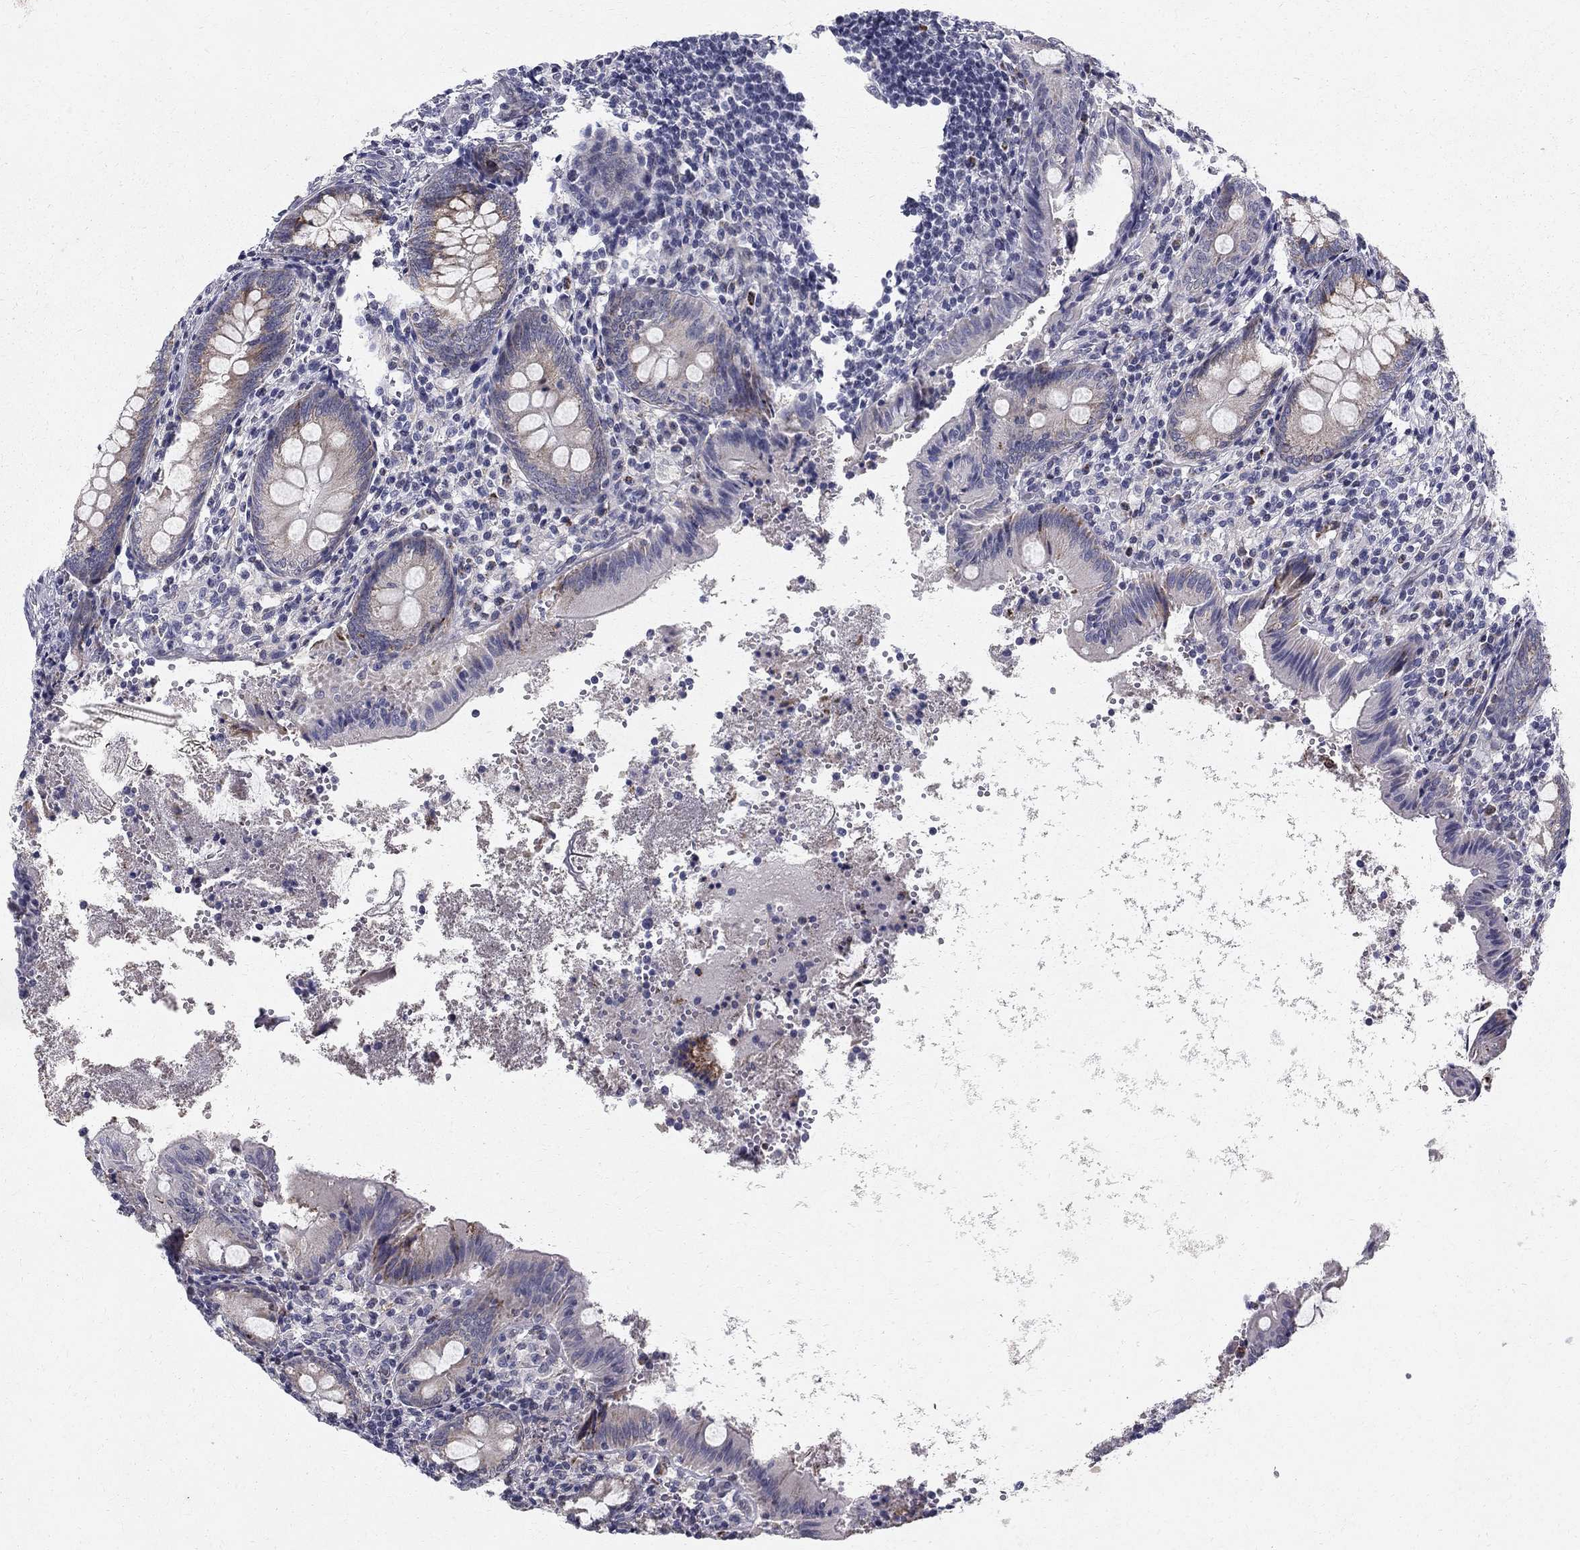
{"staining": {"intensity": "weak", "quantity": "25%-75%", "location": "cytoplasmic/membranous"}, "tissue": "appendix", "cell_type": "Glandular cells", "image_type": "normal", "snomed": [{"axis": "morphology", "description": "Normal tissue, NOS"}, {"axis": "topography", "description": "Appendix"}], "caption": "Appendix stained with DAB immunohistochemistry demonstrates low levels of weak cytoplasmic/membranous expression in about 25%-75% of glandular cells.", "gene": "CLIC6", "patient": {"sex": "female", "age": 23}}